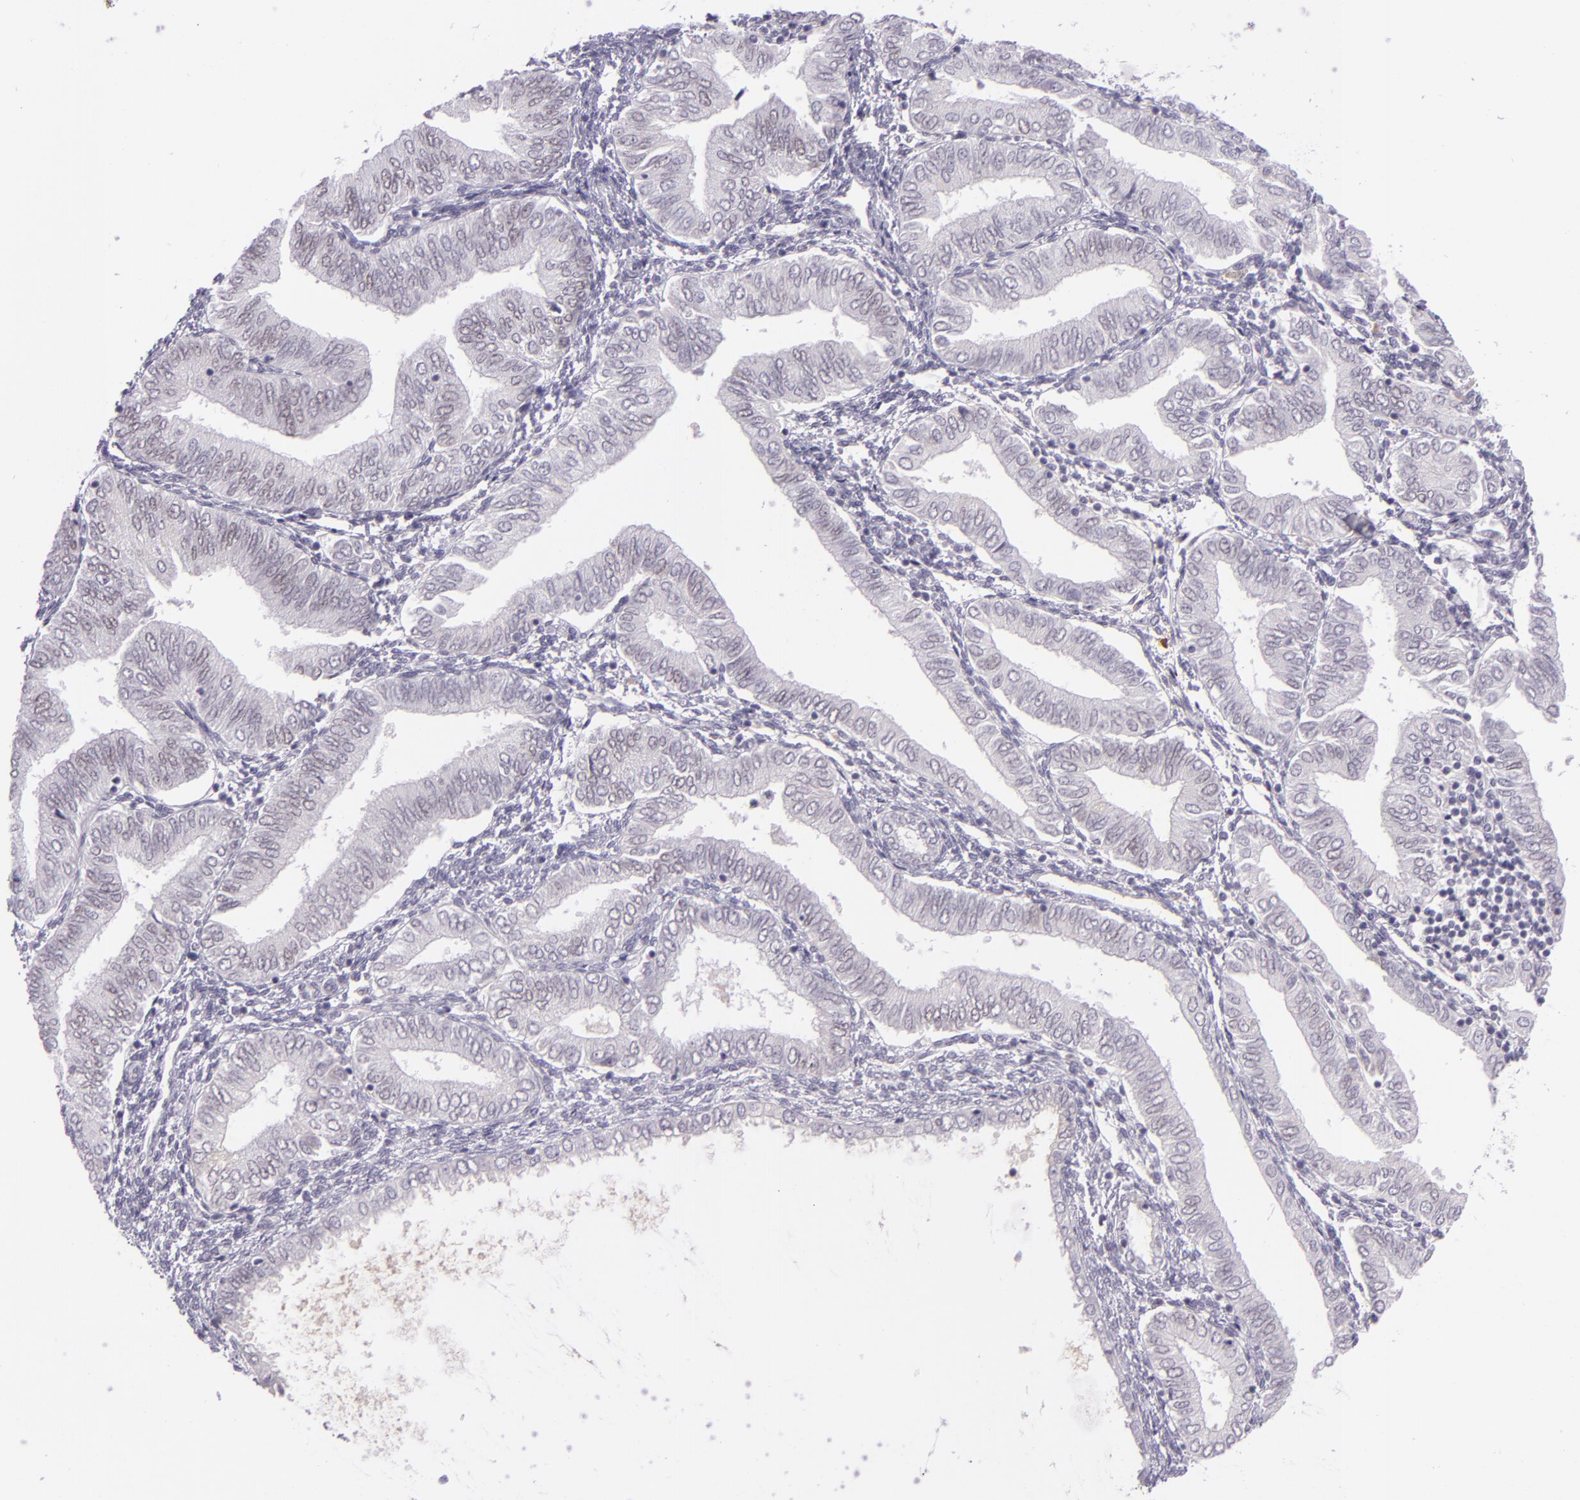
{"staining": {"intensity": "weak", "quantity": "<25%", "location": "nuclear"}, "tissue": "endometrial cancer", "cell_type": "Tumor cells", "image_type": "cancer", "snomed": [{"axis": "morphology", "description": "Adenocarcinoma, NOS"}, {"axis": "topography", "description": "Endometrium"}], "caption": "Endometrial adenocarcinoma was stained to show a protein in brown. There is no significant staining in tumor cells.", "gene": "CHEK2", "patient": {"sex": "female", "age": 51}}